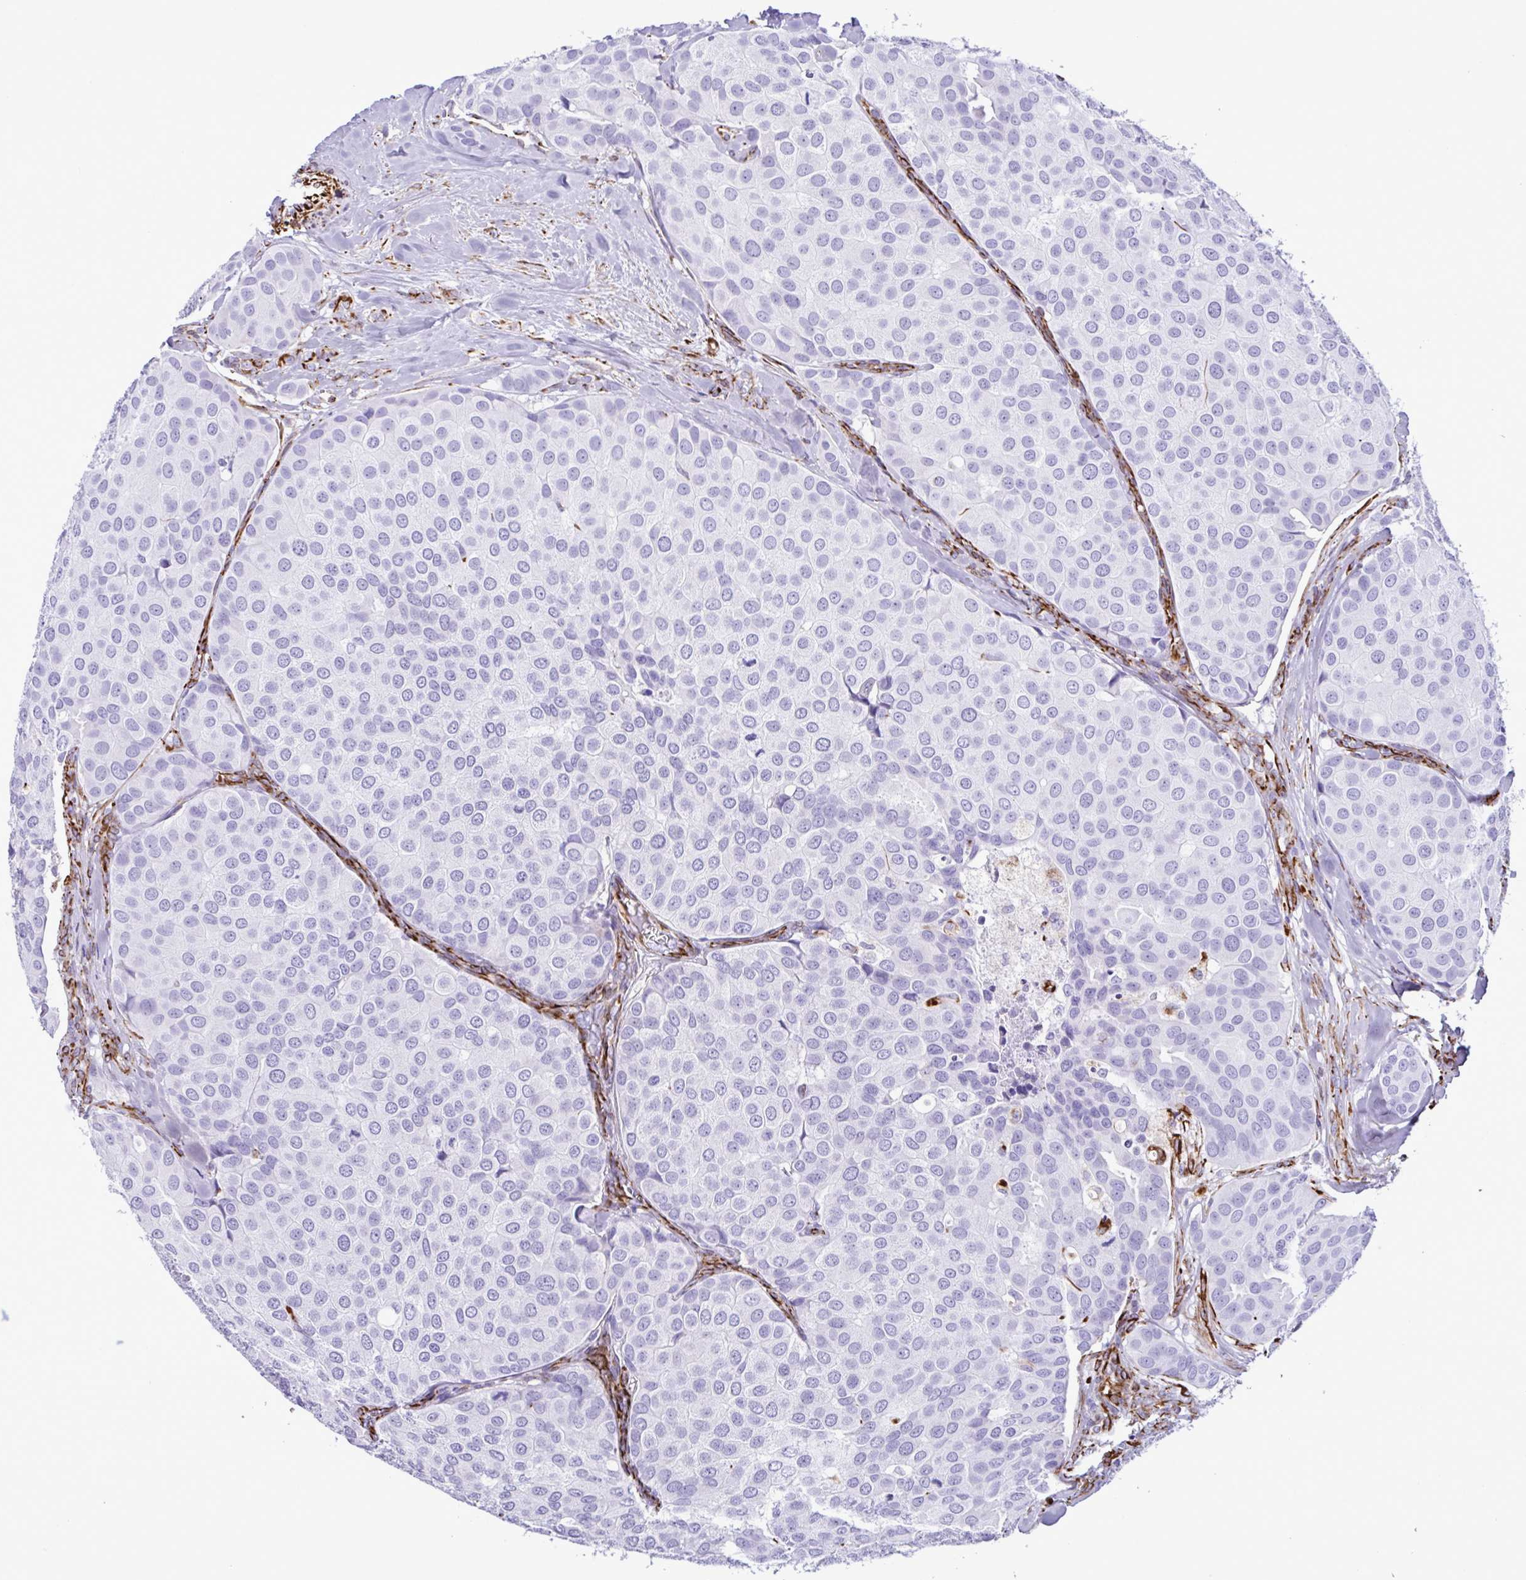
{"staining": {"intensity": "negative", "quantity": "none", "location": "none"}, "tissue": "breast cancer", "cell_type": "Tumor cells", "image_type": "cancer", "snomed": [{"axis": "morphology", "description": "Duct carcinoma"}, {"axis": "topography", "description": "Breast"}], "caption": "This is an immunohistochemistry micrograph of human breast intraductal carcinoma. There is no positivity in tumor cells.", "gene": "SMAD5", "patient": {"sex": "female", "age": 70}}